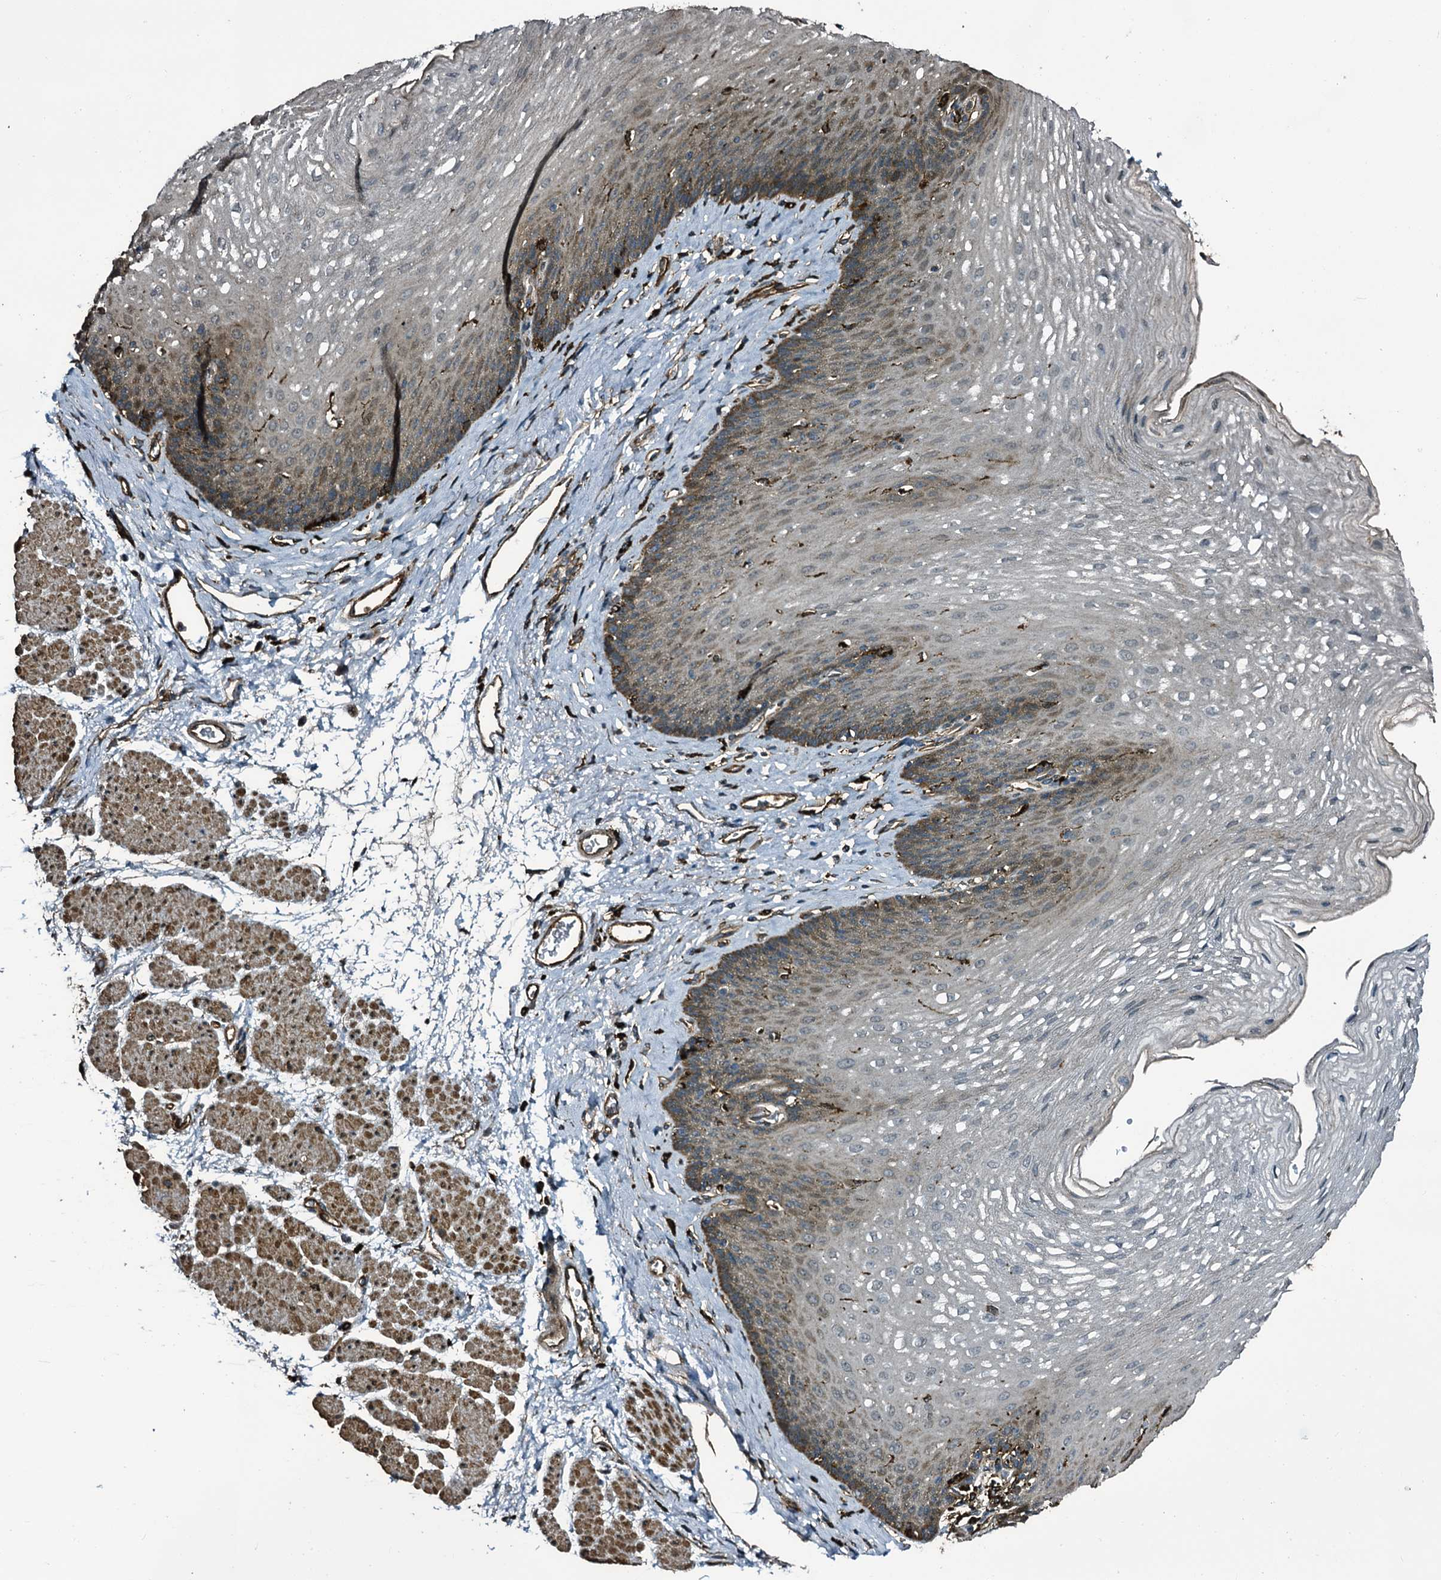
{"staining": {"intensity": "moderate", "quantity": "<25%", "location": "cytoplasmic/membranous"}, "tissue": "esophagus", "cell_type": "Squamous epithelial cells", "image_type": "normal", "snomed": [{"axis": "morphology", "description": "Normal tissue, NOS"}, {"axis": "topography", "description": "Esophagus"}], "caption": "Moderate cytoplasmic/membranous staining is present in approximately <25% of squamous epithelial cells in unremarkable esophagus.", "gene": "TPGS2", "patient": {"sex": "female", "age": 66}}